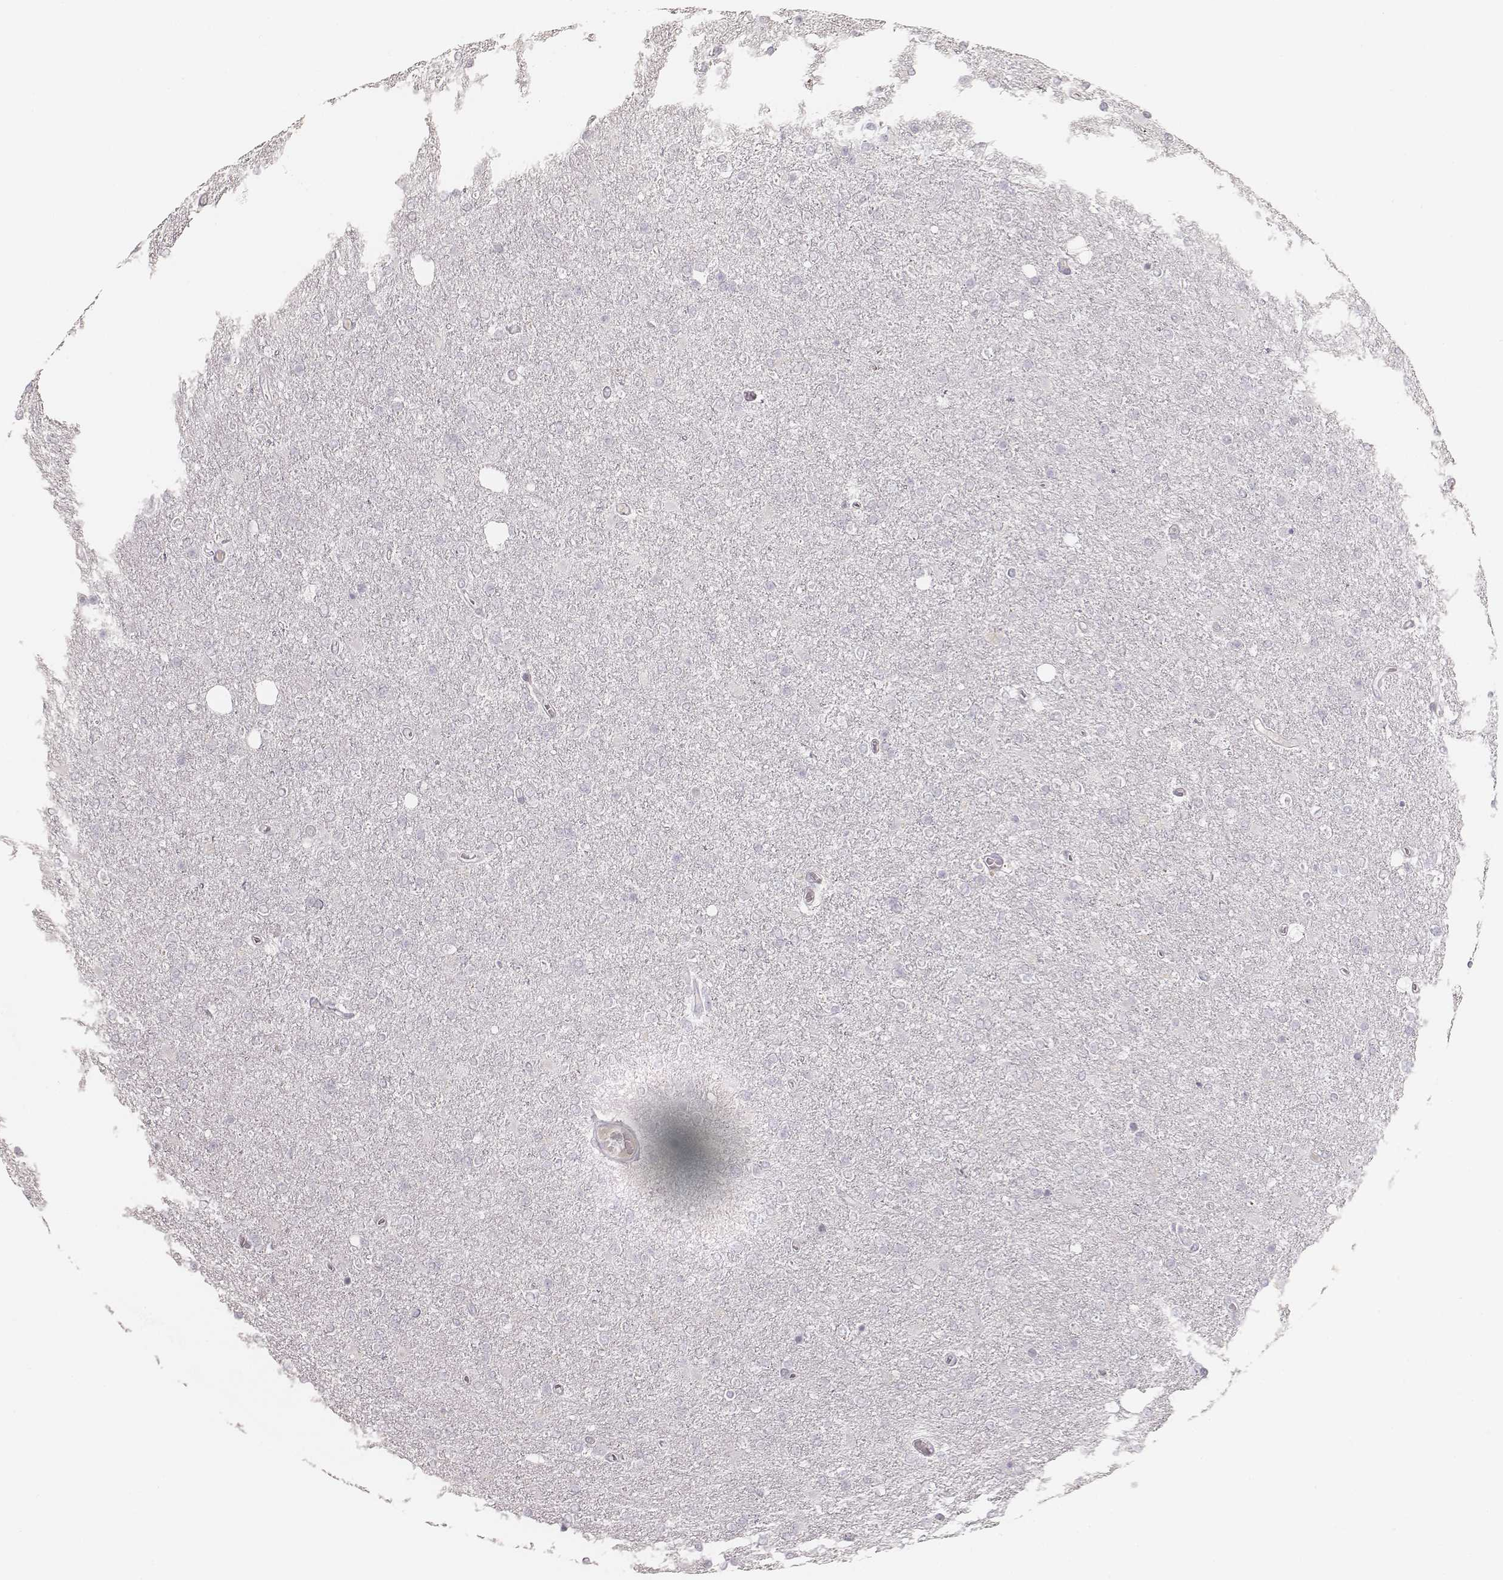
{"staining": {"intensity": "negative", "quantity": "none", "location": "none"}, "tissue": "glioma", "cell_type": "Tumor cells", "image_type": "cancer", "snomed": [{"axis": "morphology", "description": "Glioma, malignant, High grade"}, {"axis": "topography", "description": "Cerebral cortex"}], "caption": "High magnification brightfield microscopy of glioma stained with DAB (brown) and counterstained with hematoxylin (blue): tumor cells show no significant positivity.", "gene": "KRT31", "patient": {"sex": "male", "age": 70}}